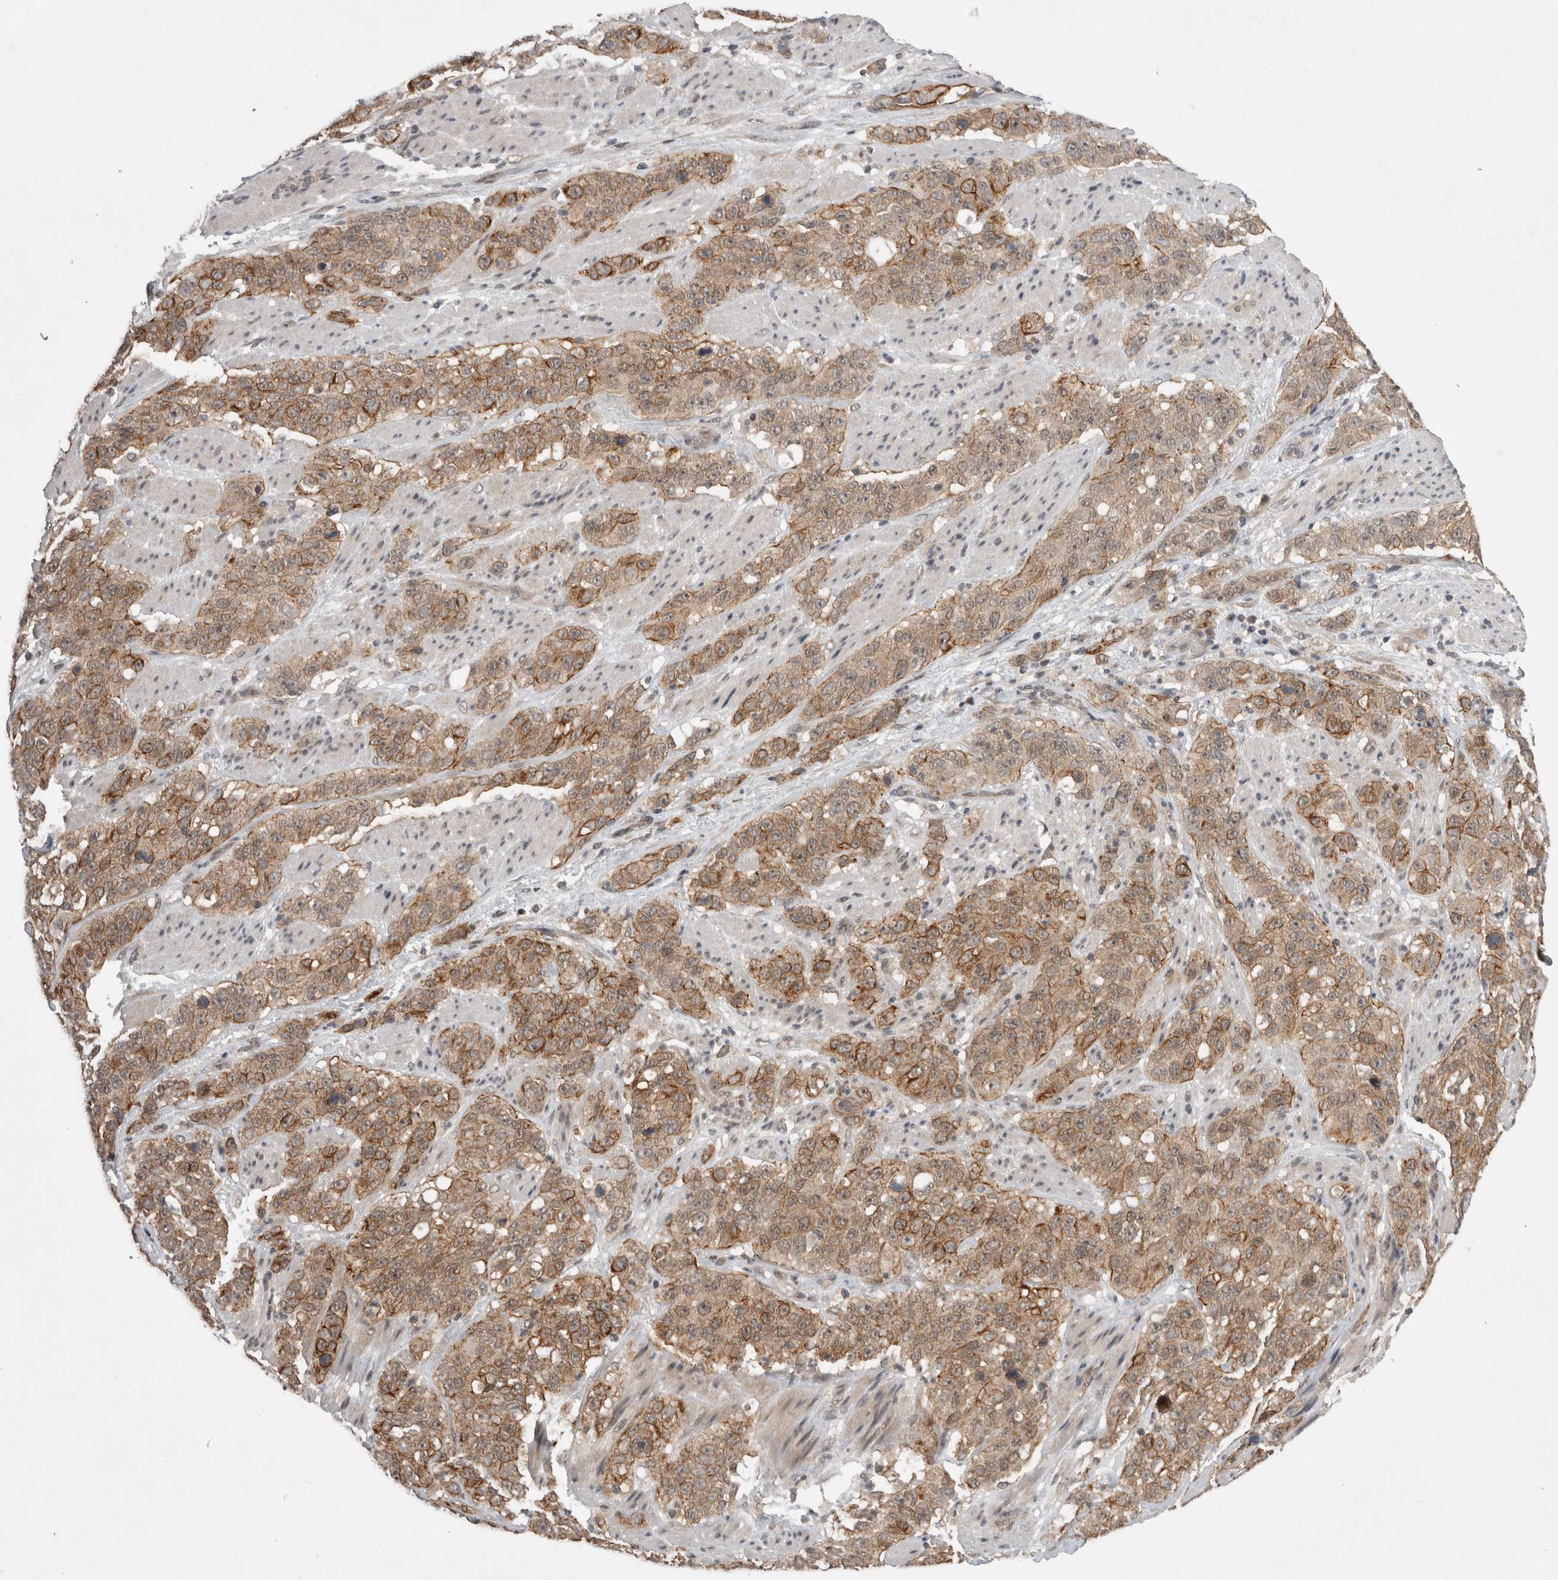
{"staining": {"intensity": "moderate", "quantity": ">75%", "location": "cytoplasmic/membranous"}, "tissue": "stomach cancer", "cell_type": "Tumor cells", "image_type": "cancer", "snomed": [{"axis": "morphology", "description": "Adenocarcinoma, NOS"}, {"axis": "topography", "description": "Stomach"}], "caption": "A brown stain highlights moderate cytoplasmic/membranous expression of a protein in stomach cancer (adenocarcinoma) tumor cells.", "gene": "ZNF341", "patient": {"sex": "male", "age": 48}}